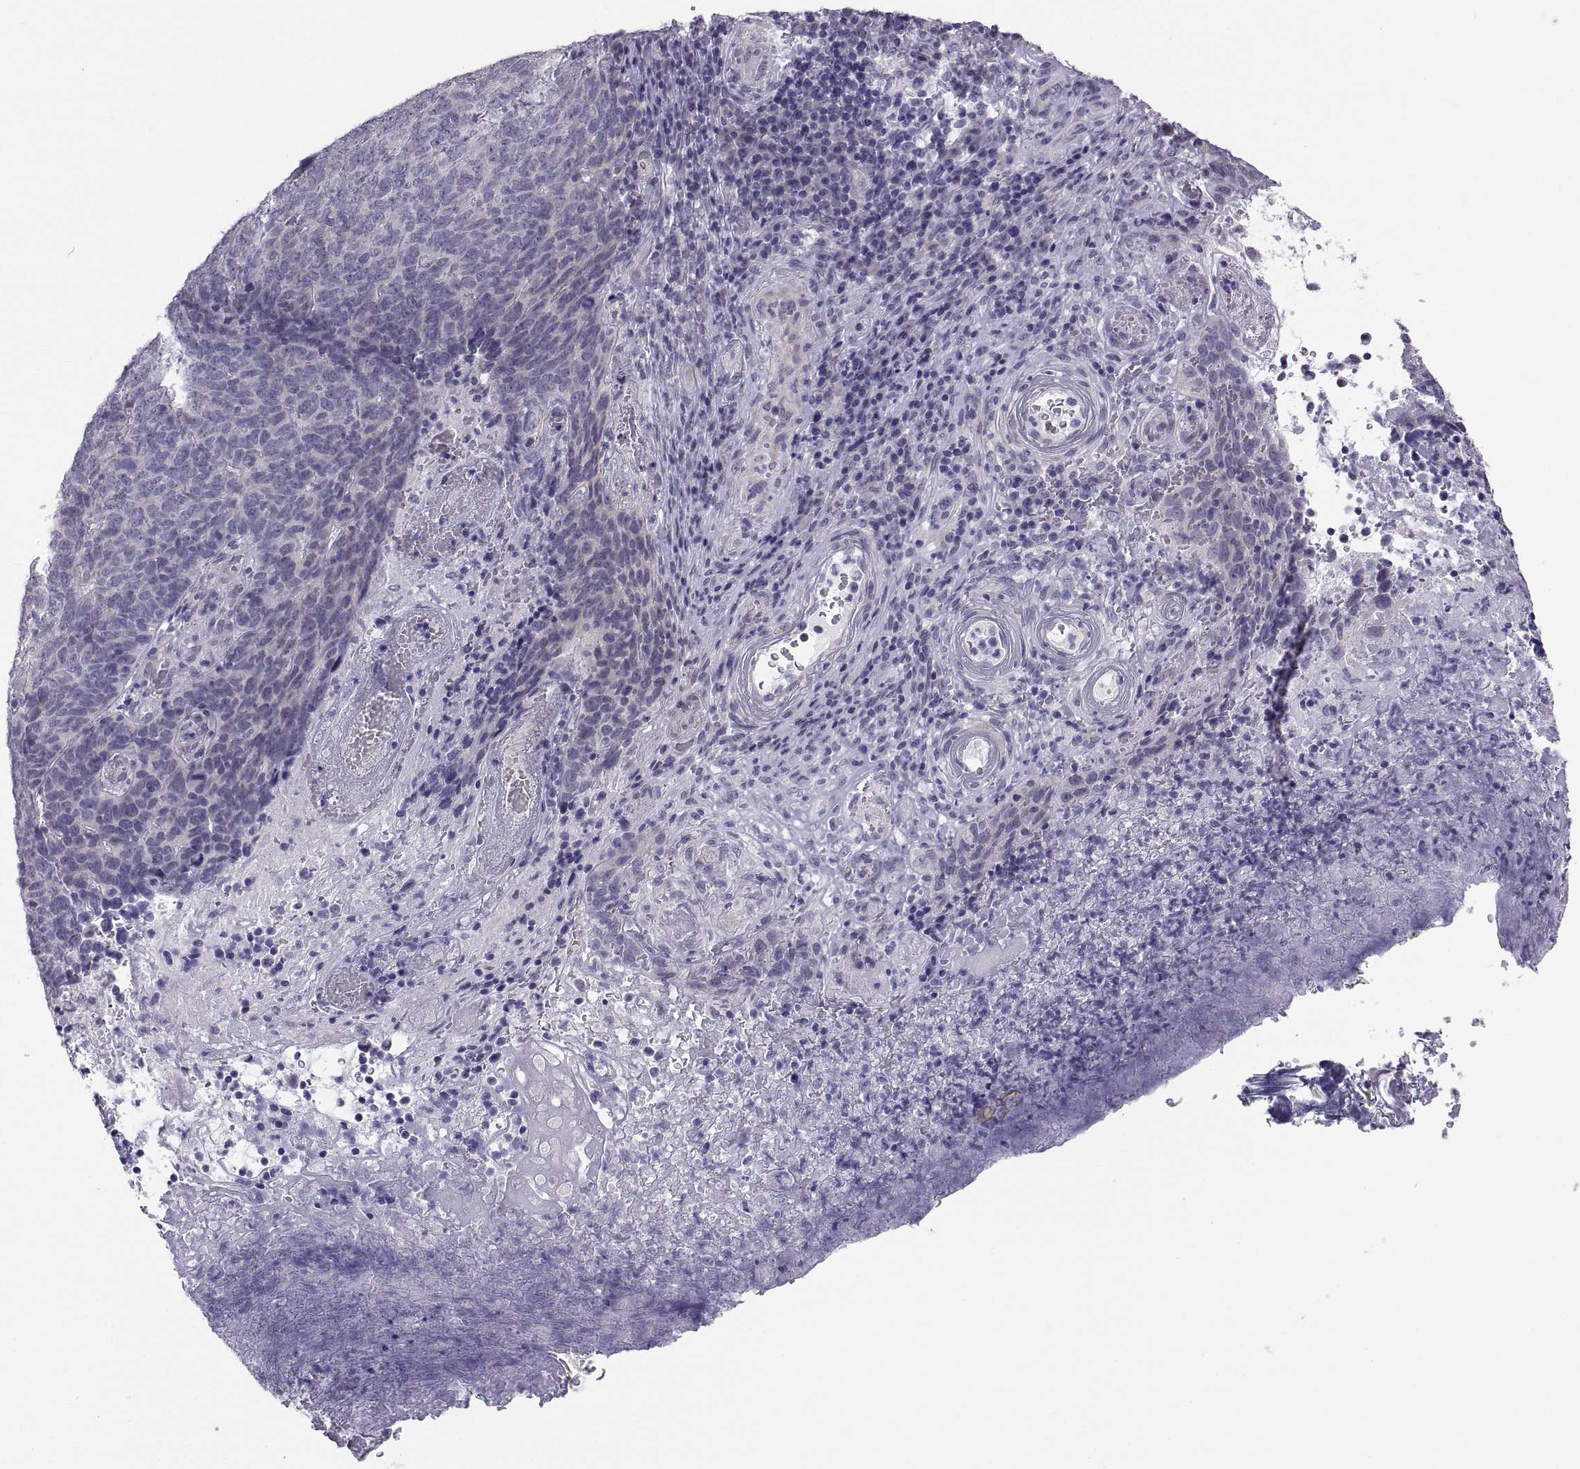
{"staining": {"intensity": "negative", "quantity": "none", "location": "none"}, "tissue": "skin cancer", "cell_type": "Tumor cells", "image_type": "cancer", "snomed": [{"axis": "morphology", "description": "Squamous cell carcinoma, NOS"}, {"axis": "topography", "description": "Skin"}, {"axis": "topography", "description": "Anal"}], "caption": "A histopathology image of human skin squamous cell carcinoma is negative for staining in tumor cells.", "gene": "FAM170A", "patient": {"sex": "female", "age": 51}}